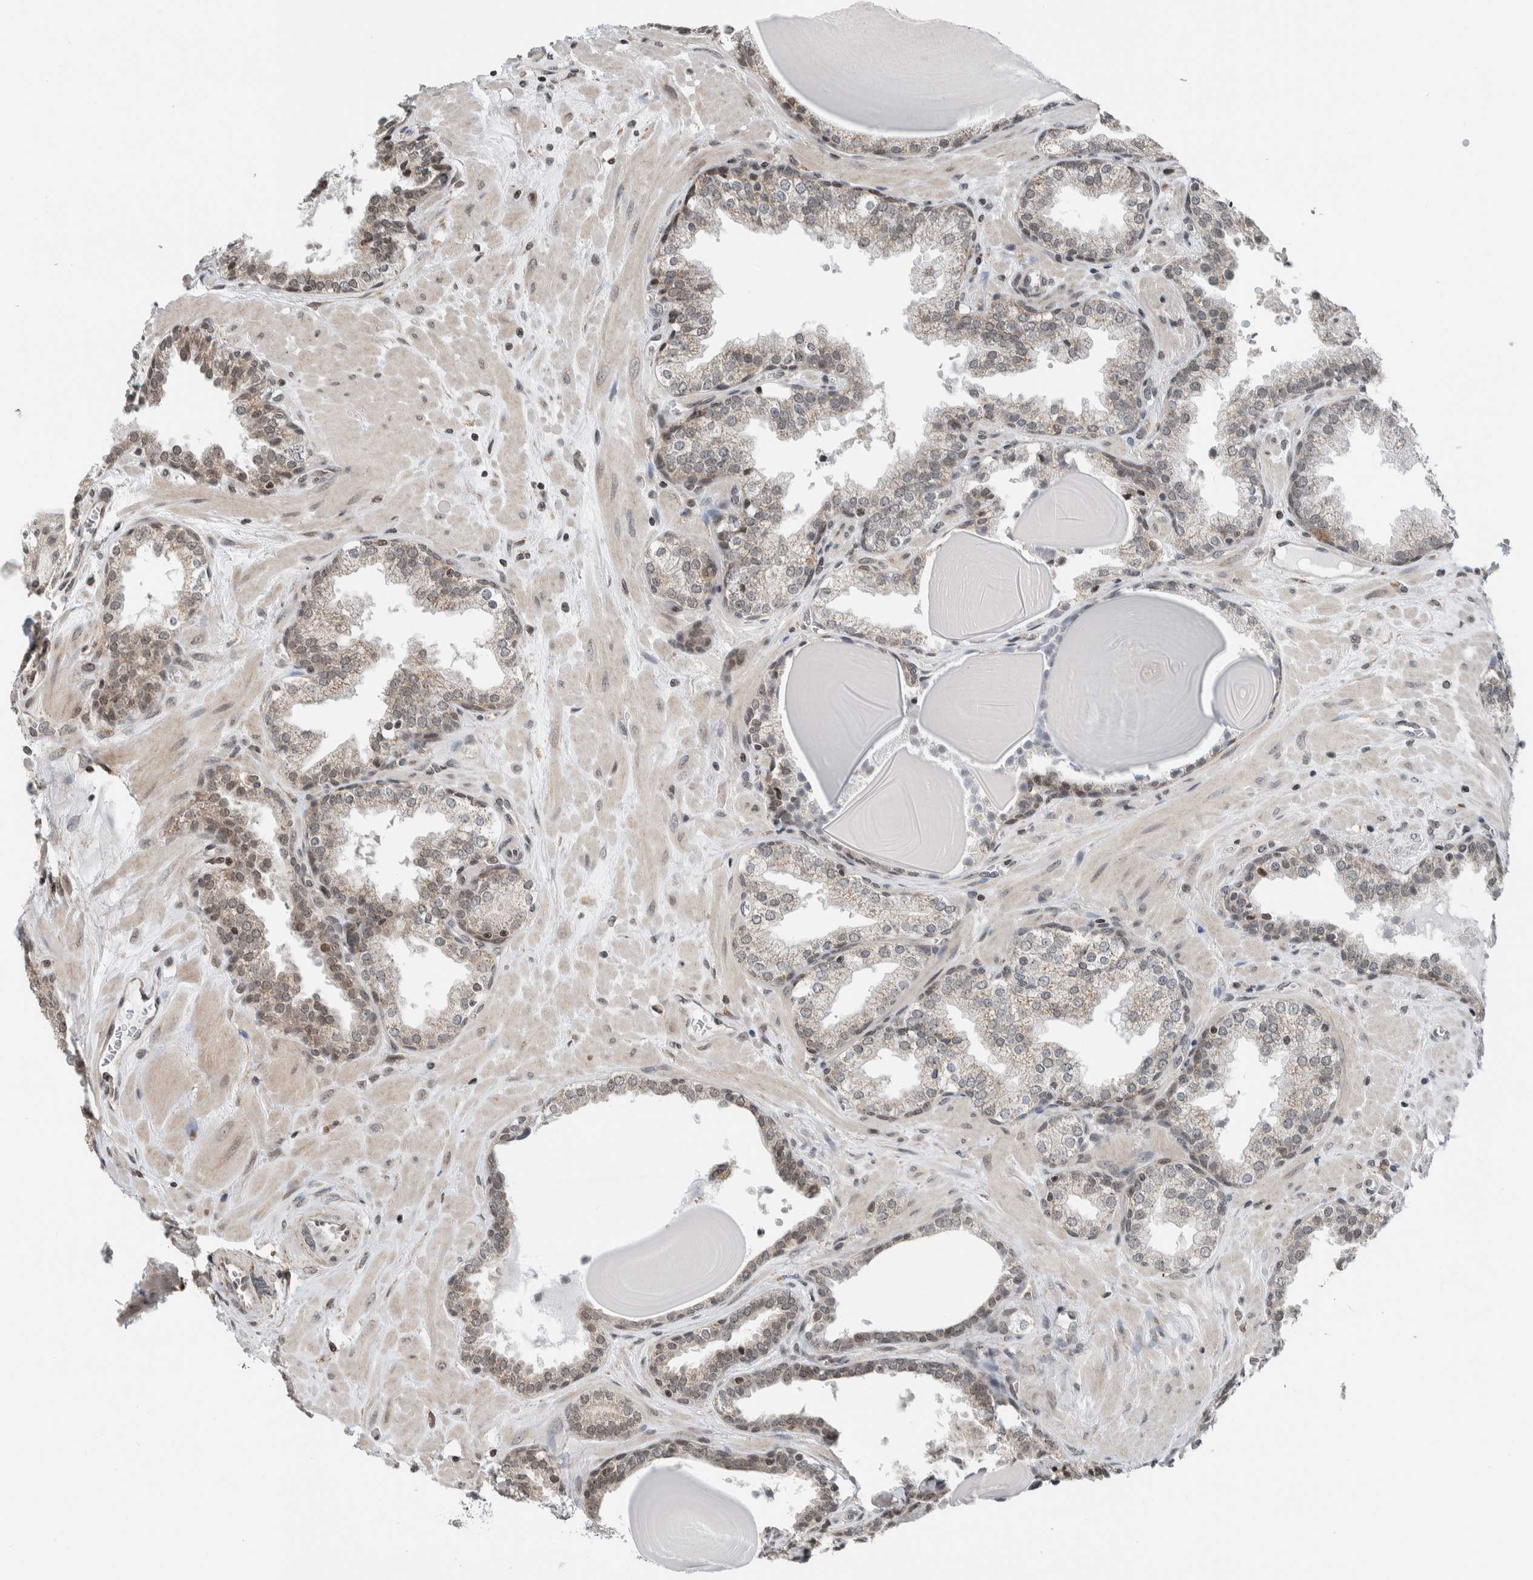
{"staining": {"intensity": "weak", "quantity": "25%-75%", "location": "cytoplasmic/membranous,nuclear"}, "tissue": "prostate", "cell_type": "Glandular cells", "image_type": "normal", "snomed": [{"axis": "morphology", "description": "Normal tissue, NOS"}, {"axis": "topography", "description": "Prostate"}], "caption": "A photomicrograph of prostate stained for a protein reveals weak cytoplasmic/membranous,nuclear brown staining in glandular cells.", "gene": "NPLOC4", "patient": {"sex": "male", "age": 51}}